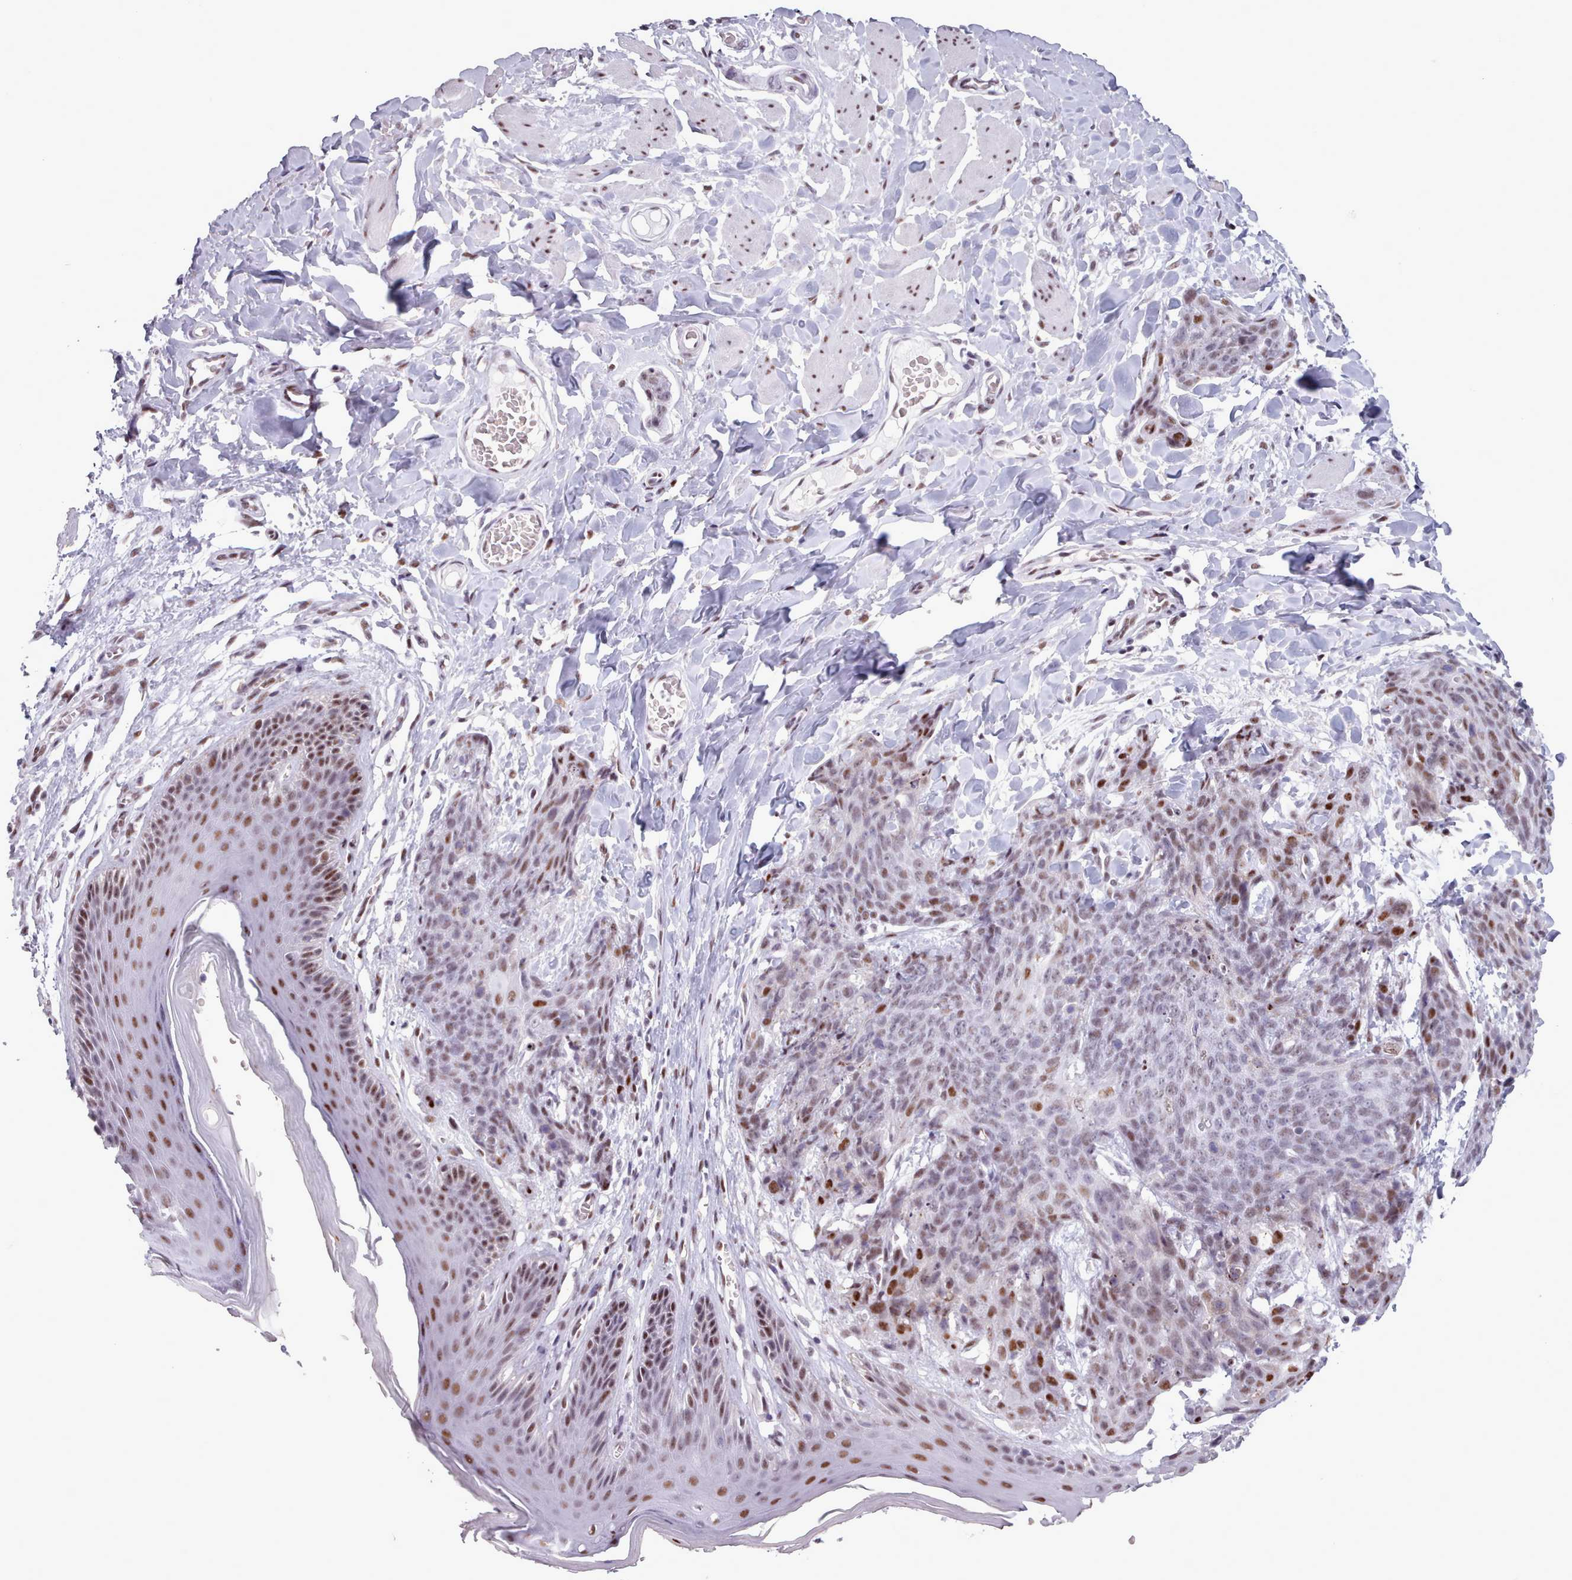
{"staining": {"intensity": "moderate", "quantity": "25%-75%", "location": "nuclear"}, "tissue": "skin cancer", "cell_type": "Tumor cells", "image_type": "cancer", "snomed": [{"axis": "morphology", "description": "Squamous cell carcinoma, NOS"}, {"axis": "topography", "description": "Skin"}, {"axis": "topography", "description": "Vulva"}], "caption": "Human skin squamous cell carcinoma stained for a protein (brown) reveals moderate nuclear positive positivity in approximately 25%-75% of tumor cells.", "gene": "SRSF4", "patient": {"sex": "female", "age": 85}}